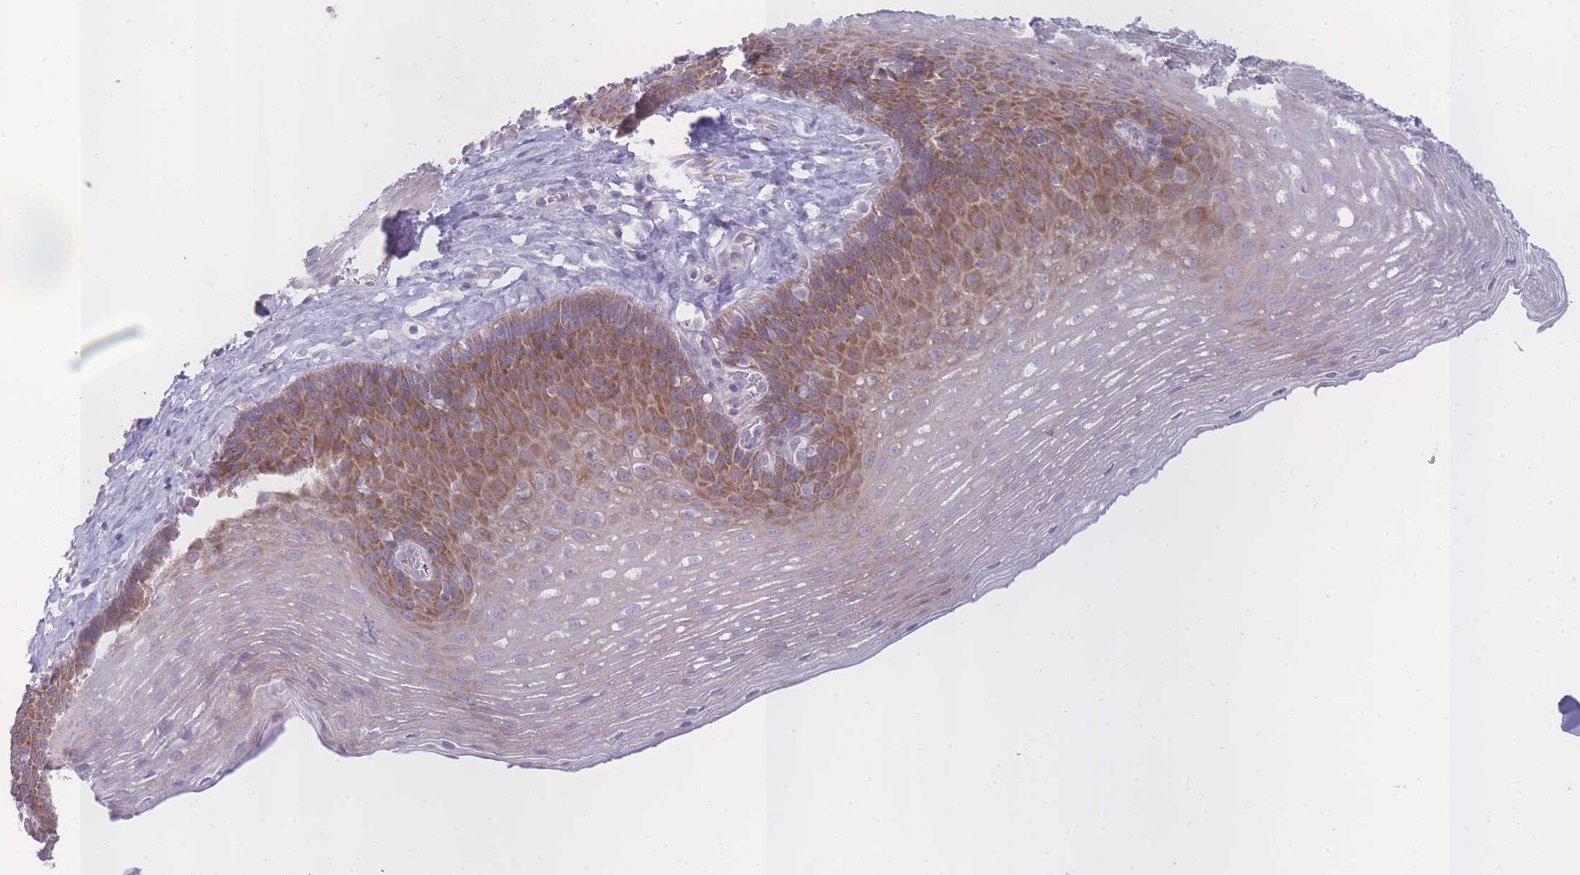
{"staining": {"intensity": "moderate", "quantity": "25%-75%", "location": "cytoplasmic/membranous"}, "tissue": "esophagus", "cell_type": "Squamous epithelial cells", "image_type": "normal", "snomed": [{"axis": "morphology", "description": "Normal tissue, NOS"}, {"axis": "topography", "description": "Esophagus"}], "caption": "About 25%-75% of squamous epithelial cells in benign esophagus demonstrate moderate cytoplasmic/membranous protein positivity as visualized by brown immunohistochemical staining.", "gene": "OR5L1", "patient": {"sex": "female", "age": 66}}